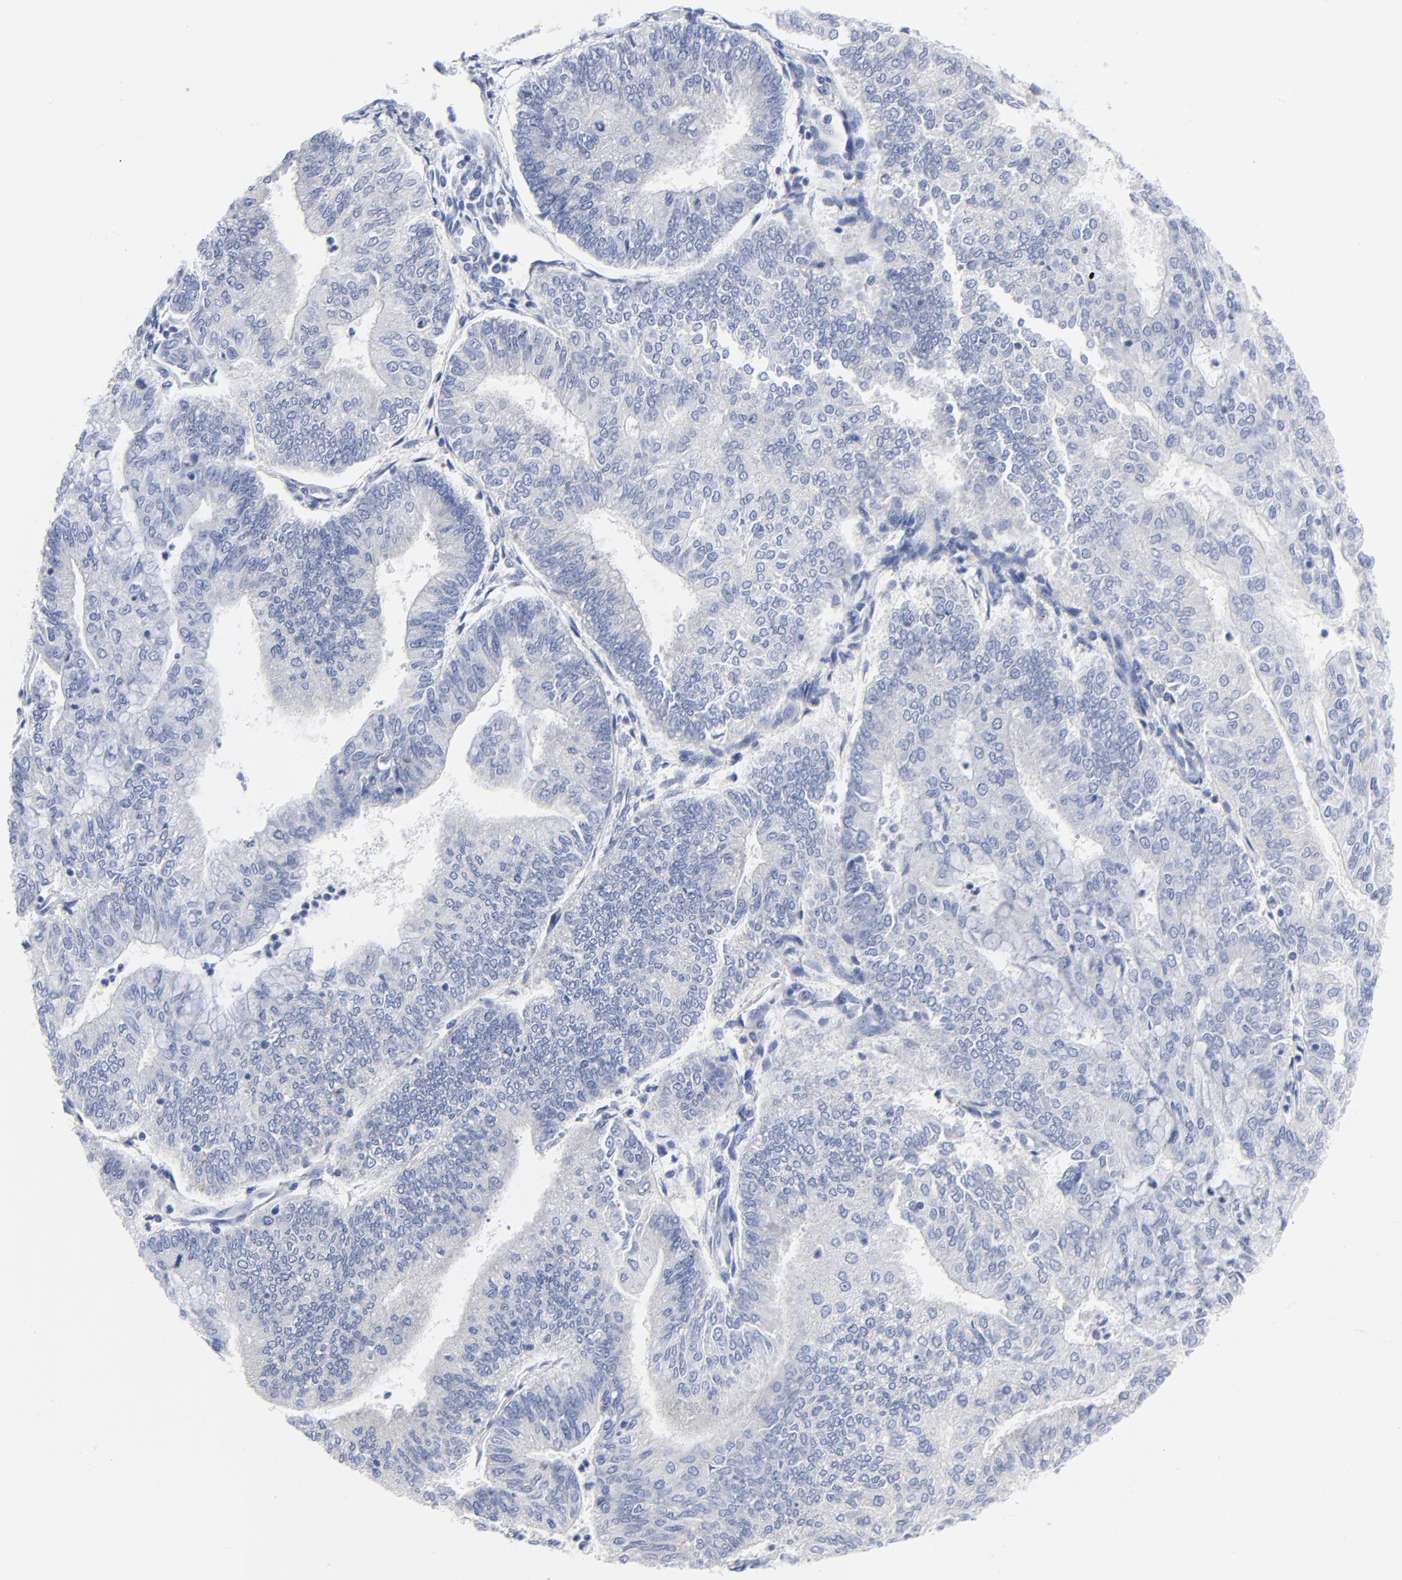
{"staining": {"intensity": "negative", "quantity": "none", "location": "none"}, "tissue": "endometrial cancer", "cell_type": "Tumor cells", "image_type": "cancer", "snomed": [{"axis": "morphology", "description": "Adenocarcinoma, NOS"}, {"axis": "topography", "description": "Endometrium"}], "caption": "Tumor cells show no significant protein staining in endometrial cancer (adenocarcinoma). Nuclei are stained in blue.", "gene": "STAT2", "patient": {"sex": "female", "age": 59}}